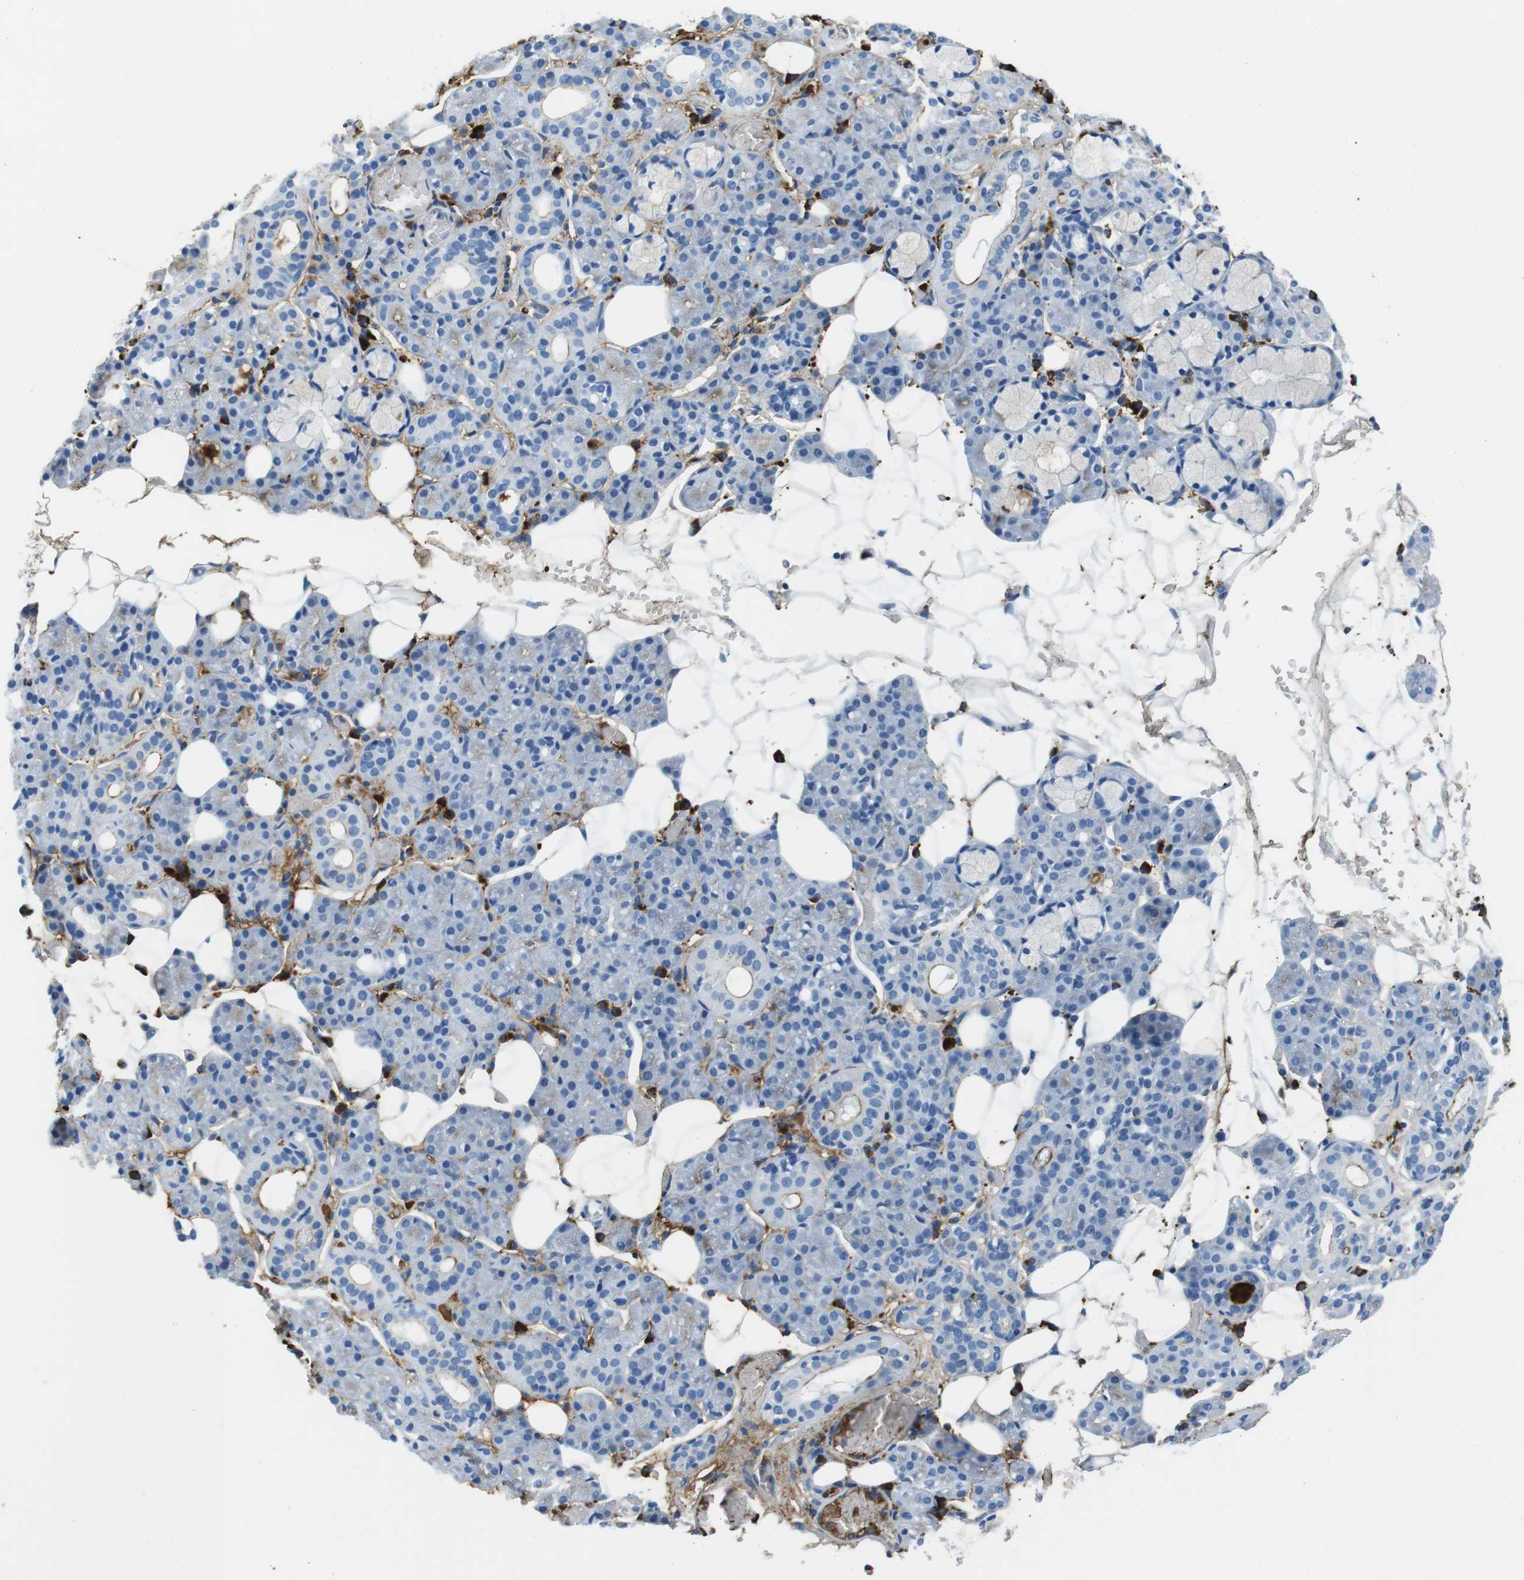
{"staining": {"intensity": "negative", "quantity": "none", "location": "none"}, "tissue": "salivary gland", "cell_type": "Glandular cells", "image_type": "normal", "snomed": [{"axis": "morphology", "description": "Normal tissue, NOS"}, {"axis": "topography", "description": "Salivary gland"}], "caption": "This is an IHC micrograph of normal human salivary gland. There is no expression in glandular cells.", "gene": "IGKC", "patient": {"sex": "male", "age": 63}}